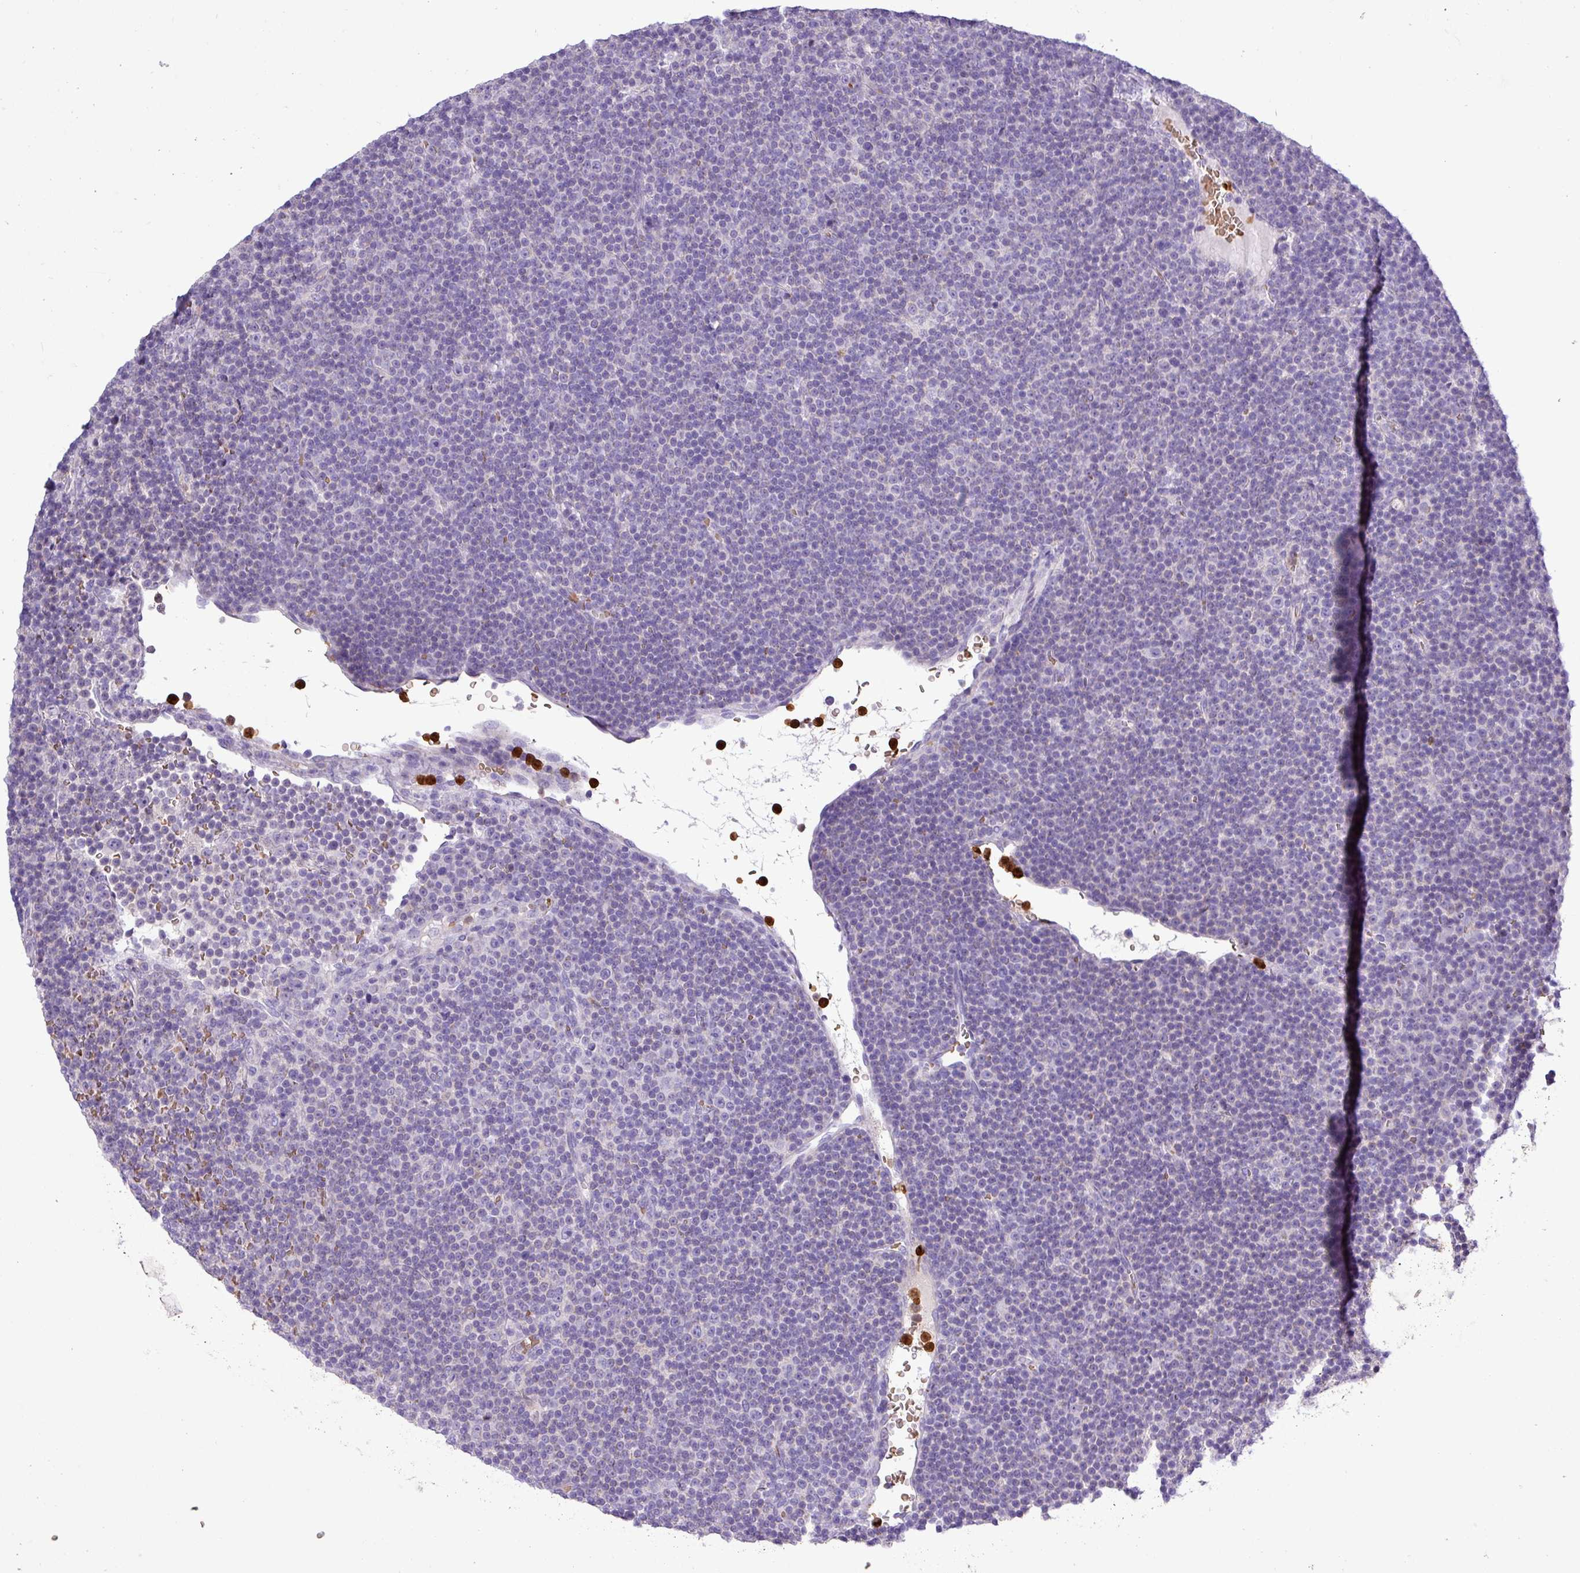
{"staining": {"intensity": "negative", "quantity": "none", "location": "none"}, "tissue": "lymphoma", "cell_type": "Tumor cells", "image_type": "cancer", "snomed": [{"axis": "morphology", "description": "Malignant lymphoma, non-Hodgkin's type, Low grade"}, {"axis": "topography", "description": "Lymph node"}], "caption": "Tumor cells are negative for protein expression in human low-grade malignant lymphoma, non-Hodgkin's type.", "gene": "MGAT4B", "patient": {"sex": "female", "age": 67}}